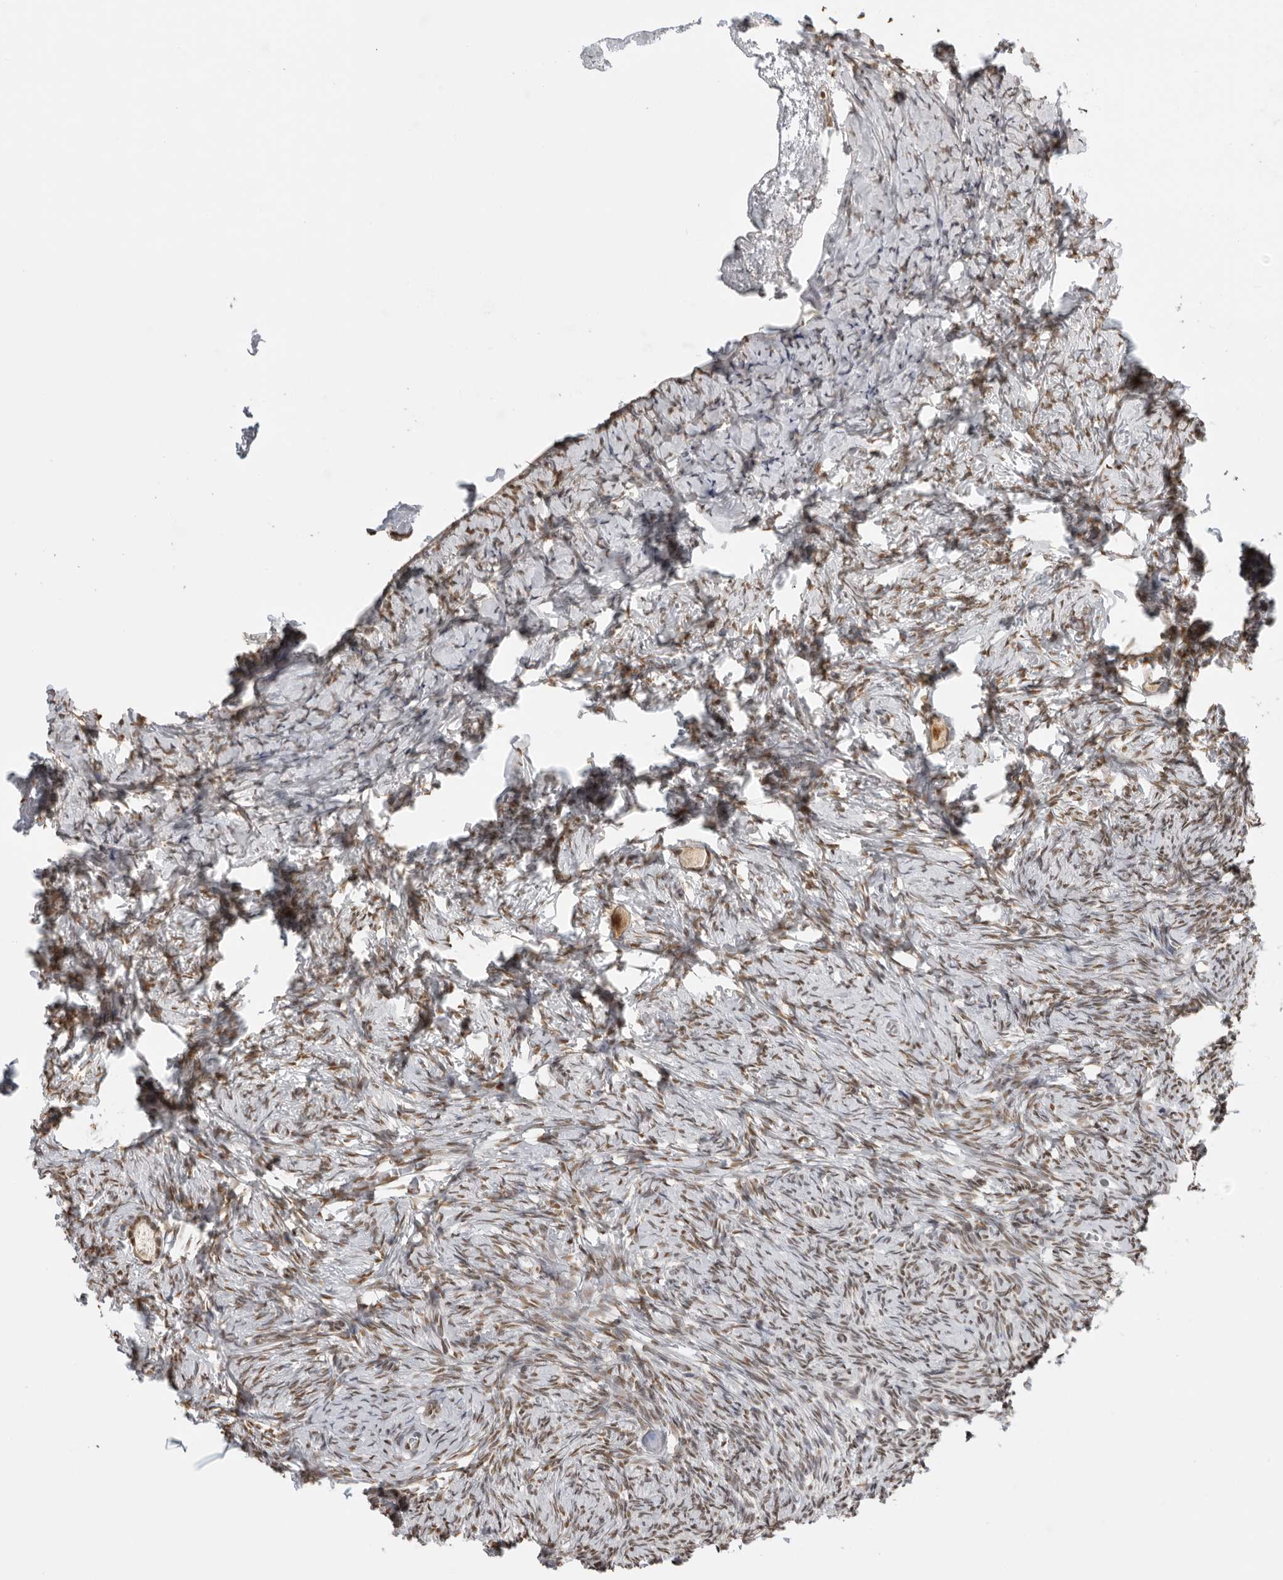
{"staining": {"intensity": "moderate", "quantity": ">75%", "location": "nuclear"}, "tissue": "ovary", "cell_type": "Follicle cells", "image_type": "normal", "snomed": [{"axis": "morphology", "description": "Normal tissue, NOS"}, {"axis": "topography", "description": "Ovary"}], "caption": "This micrograph demonstrates immunohistochemistry staining of normal human ovary, with medium moderate nuclear expression in approximately >75% of follicle cells.", "gene": "RPA2", "patient": {"sex": "female", "age": 27}}